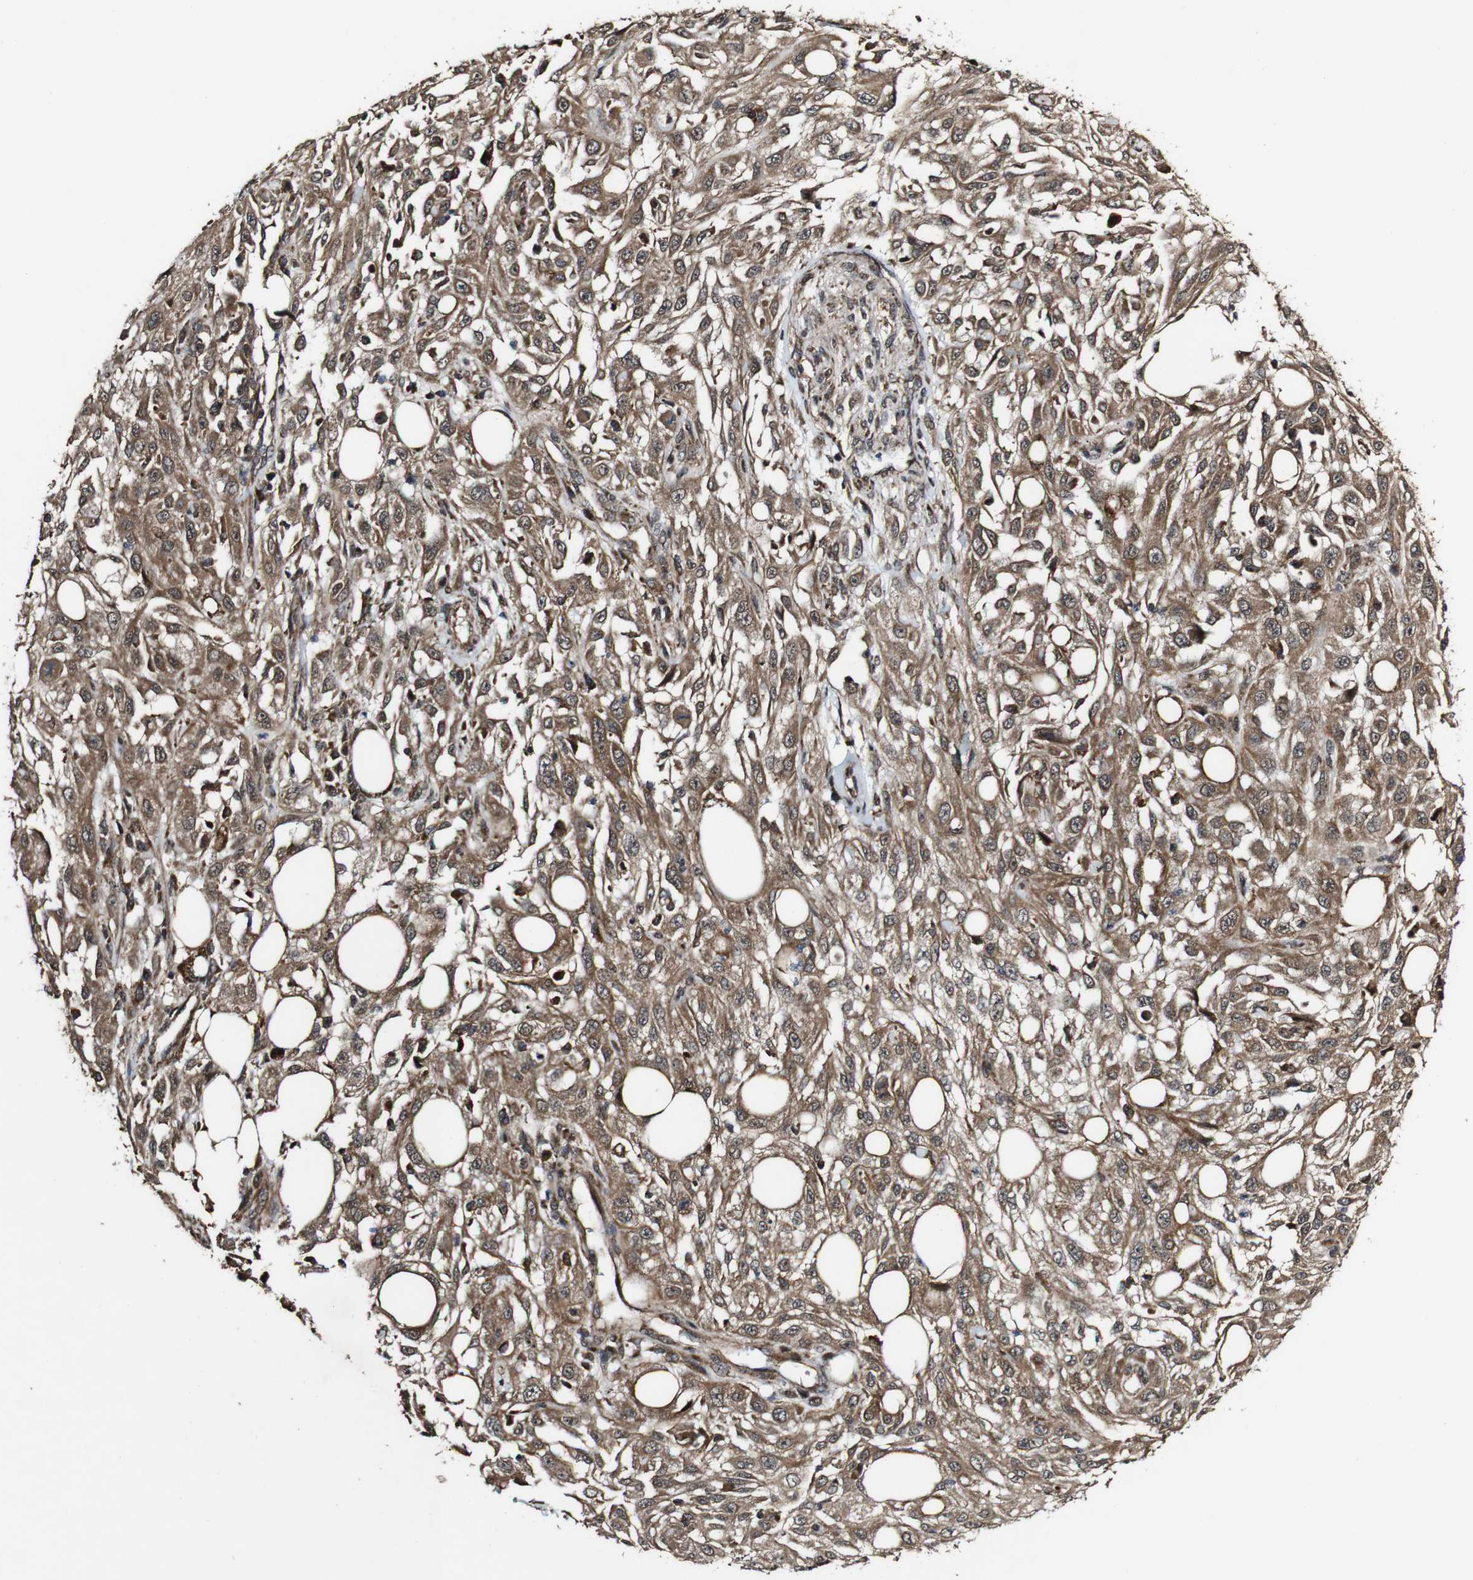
{"staining": {"intensity": "moderate", "quantity": ">75%", "location": "cytoplasmic/membranous"}, "tissue": "skin cancer", "cell_type": "Tumor cells", "image_type": "cancer", "snomed": [{"axis": "morphology", "description": "Squamous cell carcinoma, NOS"}, {"axis": "topography", "description": "Skin"}], "caption": "Moderate cytoplasmic/membranous positivity for a protein is appreciated in approximately >75% of tumor cells of skin cancer (squamous cell carcinoma) using IHC.", "gene": "BTN3A3", "patient": {"sex": "male", "age": 82}}